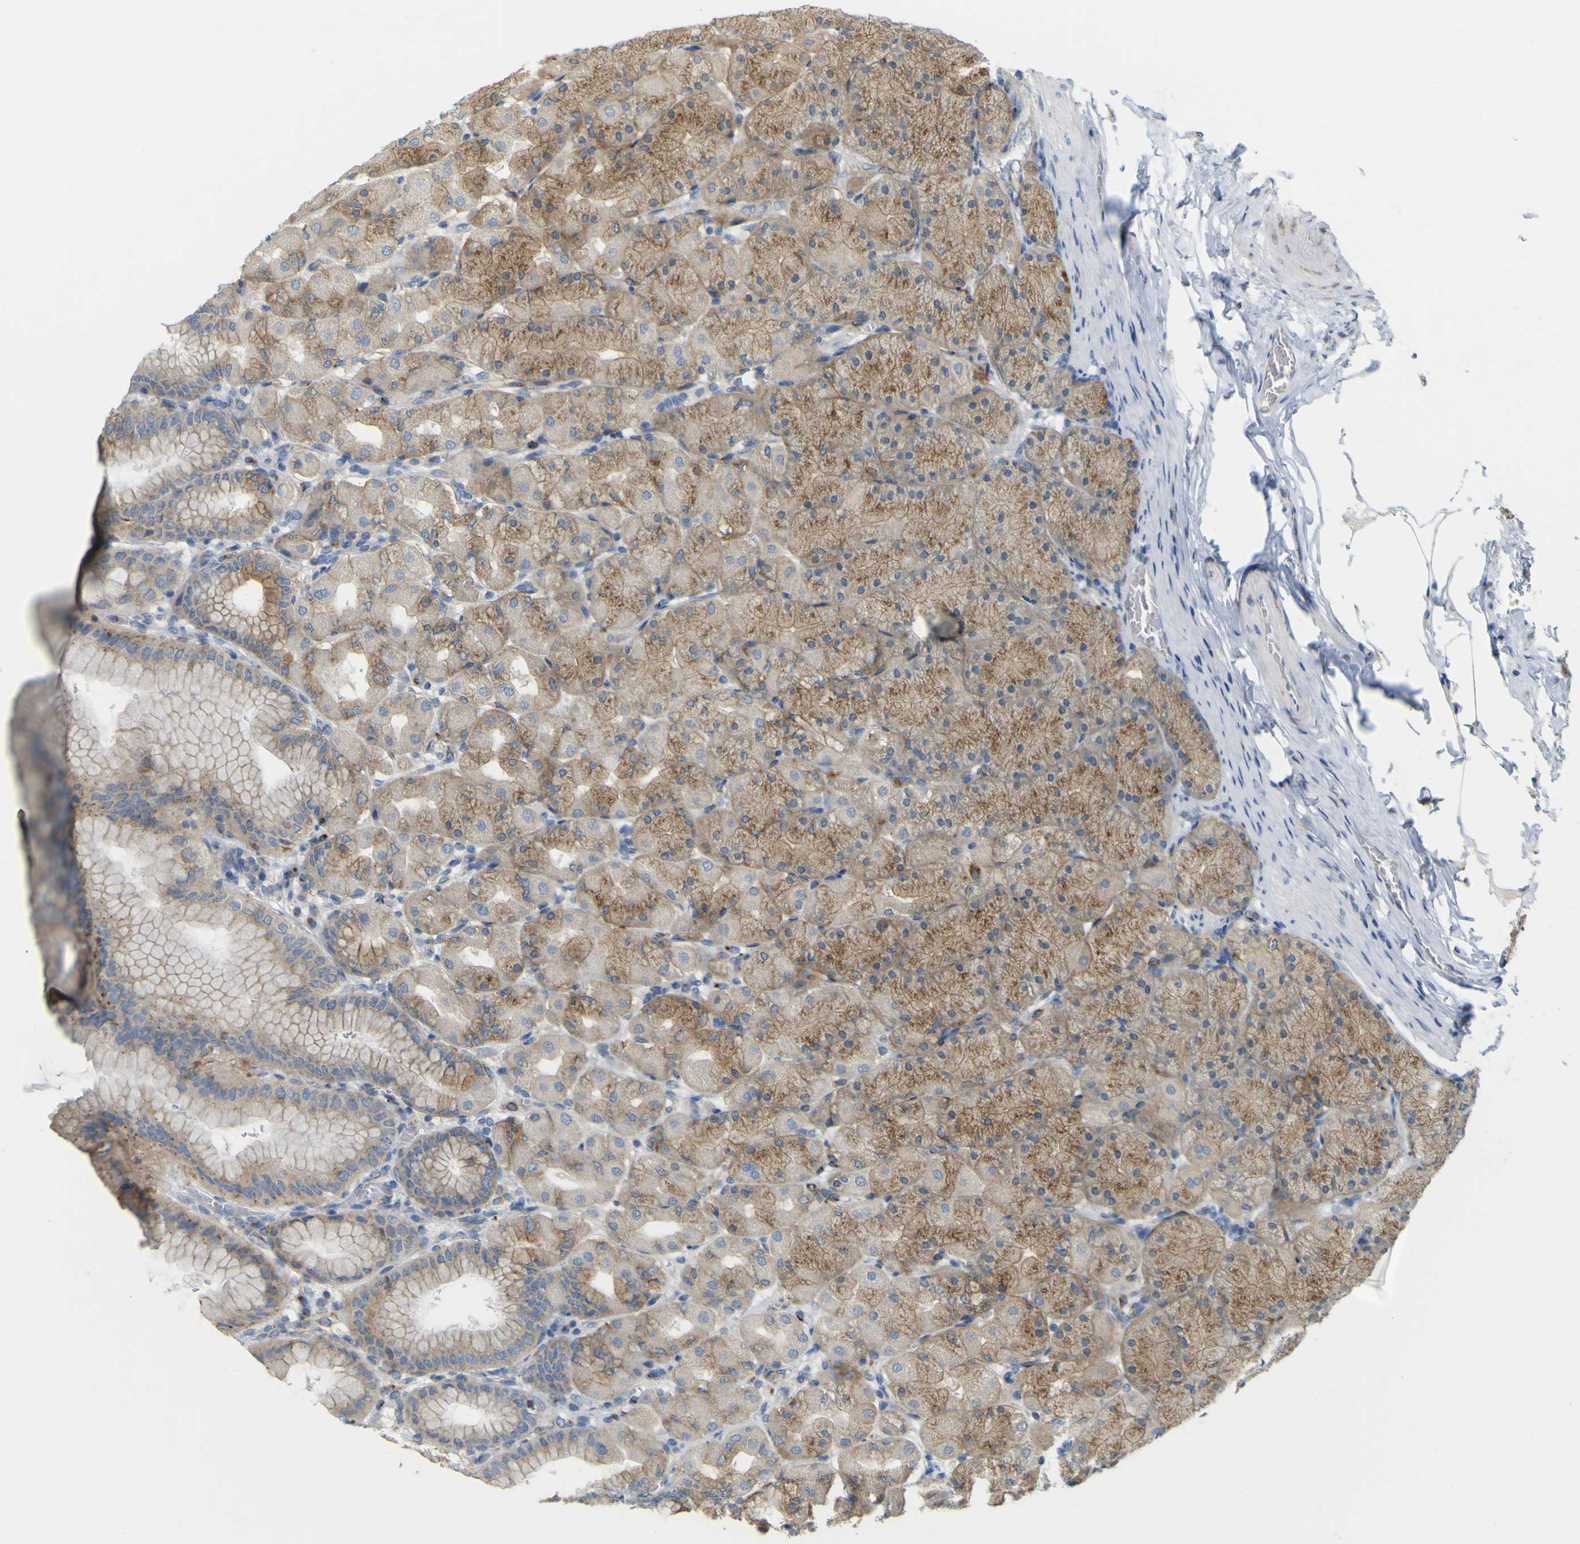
{"staining": {"intensity": "moderate", "quantity": ">75%", "location": "cytoplasmic/membranous"}, "tissue": "stomach", "cell_type": "Glandular cells", "image_type": "normal", "snomed": [{"axis": "morphology", "description": "Normal tissue, NOS"}, {"axis": "topography", "description": "Stomach, upper"}], "caption": "IHC staining of benign stomach, which displays medium levels of moderate cytoplasmic/membranous expression in about >75% of glandular cells indicating moderate cytoplasmic/membranous protein expression. The staining was performed using DAB (3,3'-diaminobenzidine) (brown) for protein detection and nuclei were counterstained in hematoxylin (blue).", "gene": "IGF2R", "patient": {"sex": "female", "age": 56}}